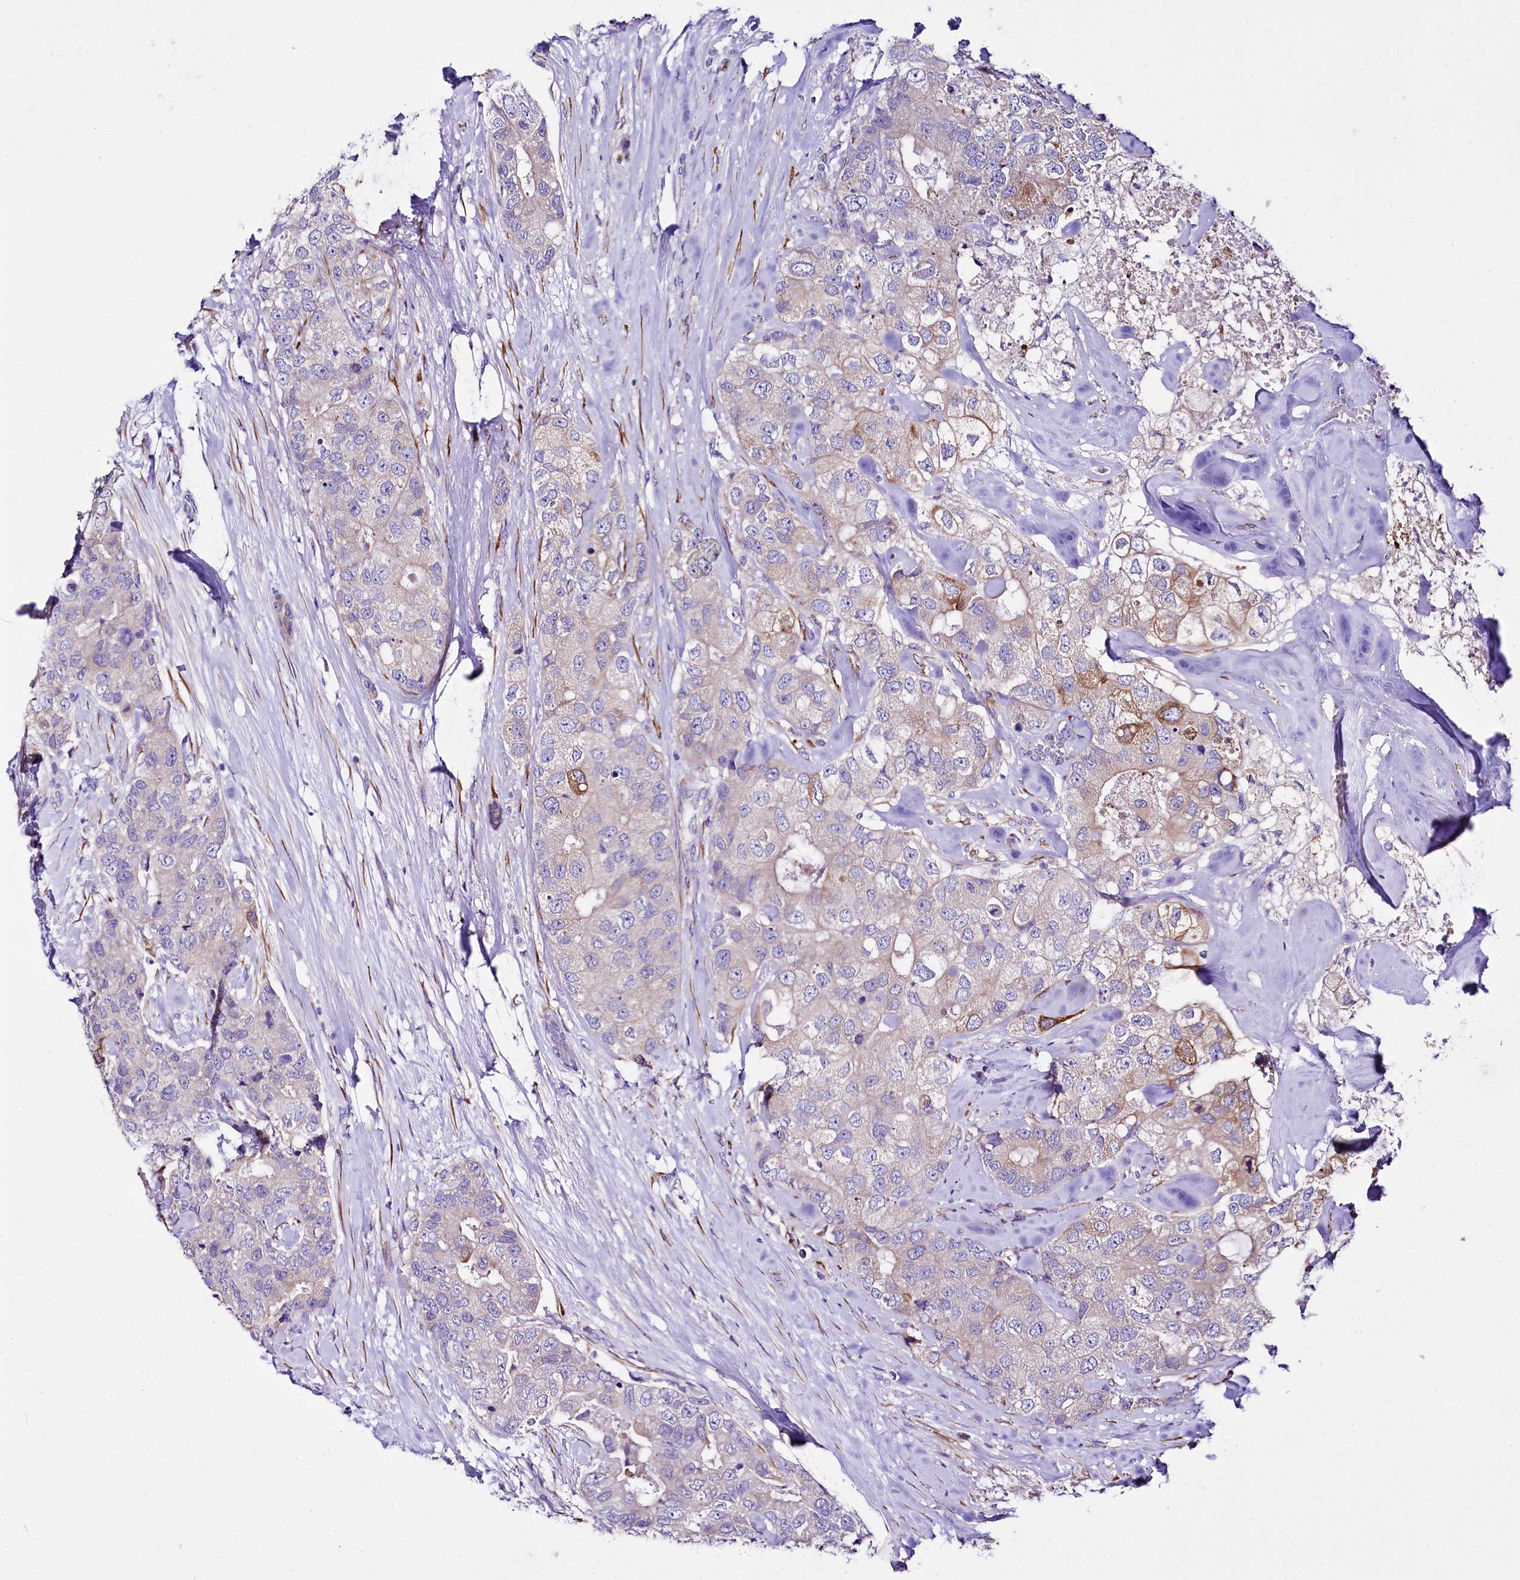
{"staining": {"intensity": "moderate", "quantity": "<25%", "location": "cytoplasmic/membranous"}, "tissue": "breast cancer", "cell_type": "Tumor cells", "image_type": "cancer", "snomed": [{"axis": "morphology", "description": "Duct carcinoma"}, {"axis": "topography", "description": "Breast"}], "caption": "IHC staining of breast cancer, which demonstrates low levels of moderate cytoplasmic/membranous expression in approximately <25% of tumor cells indicating moderate cytoplasmic/membranous protein expression. The staining was performed using DAB (3,3'-diaminobenzidine) (brown) for protein detection and nuclei were counterstained in hematoxylin (blue).", "gene": "A2ML1", "patient": {"sex": "female", "age": 62}}